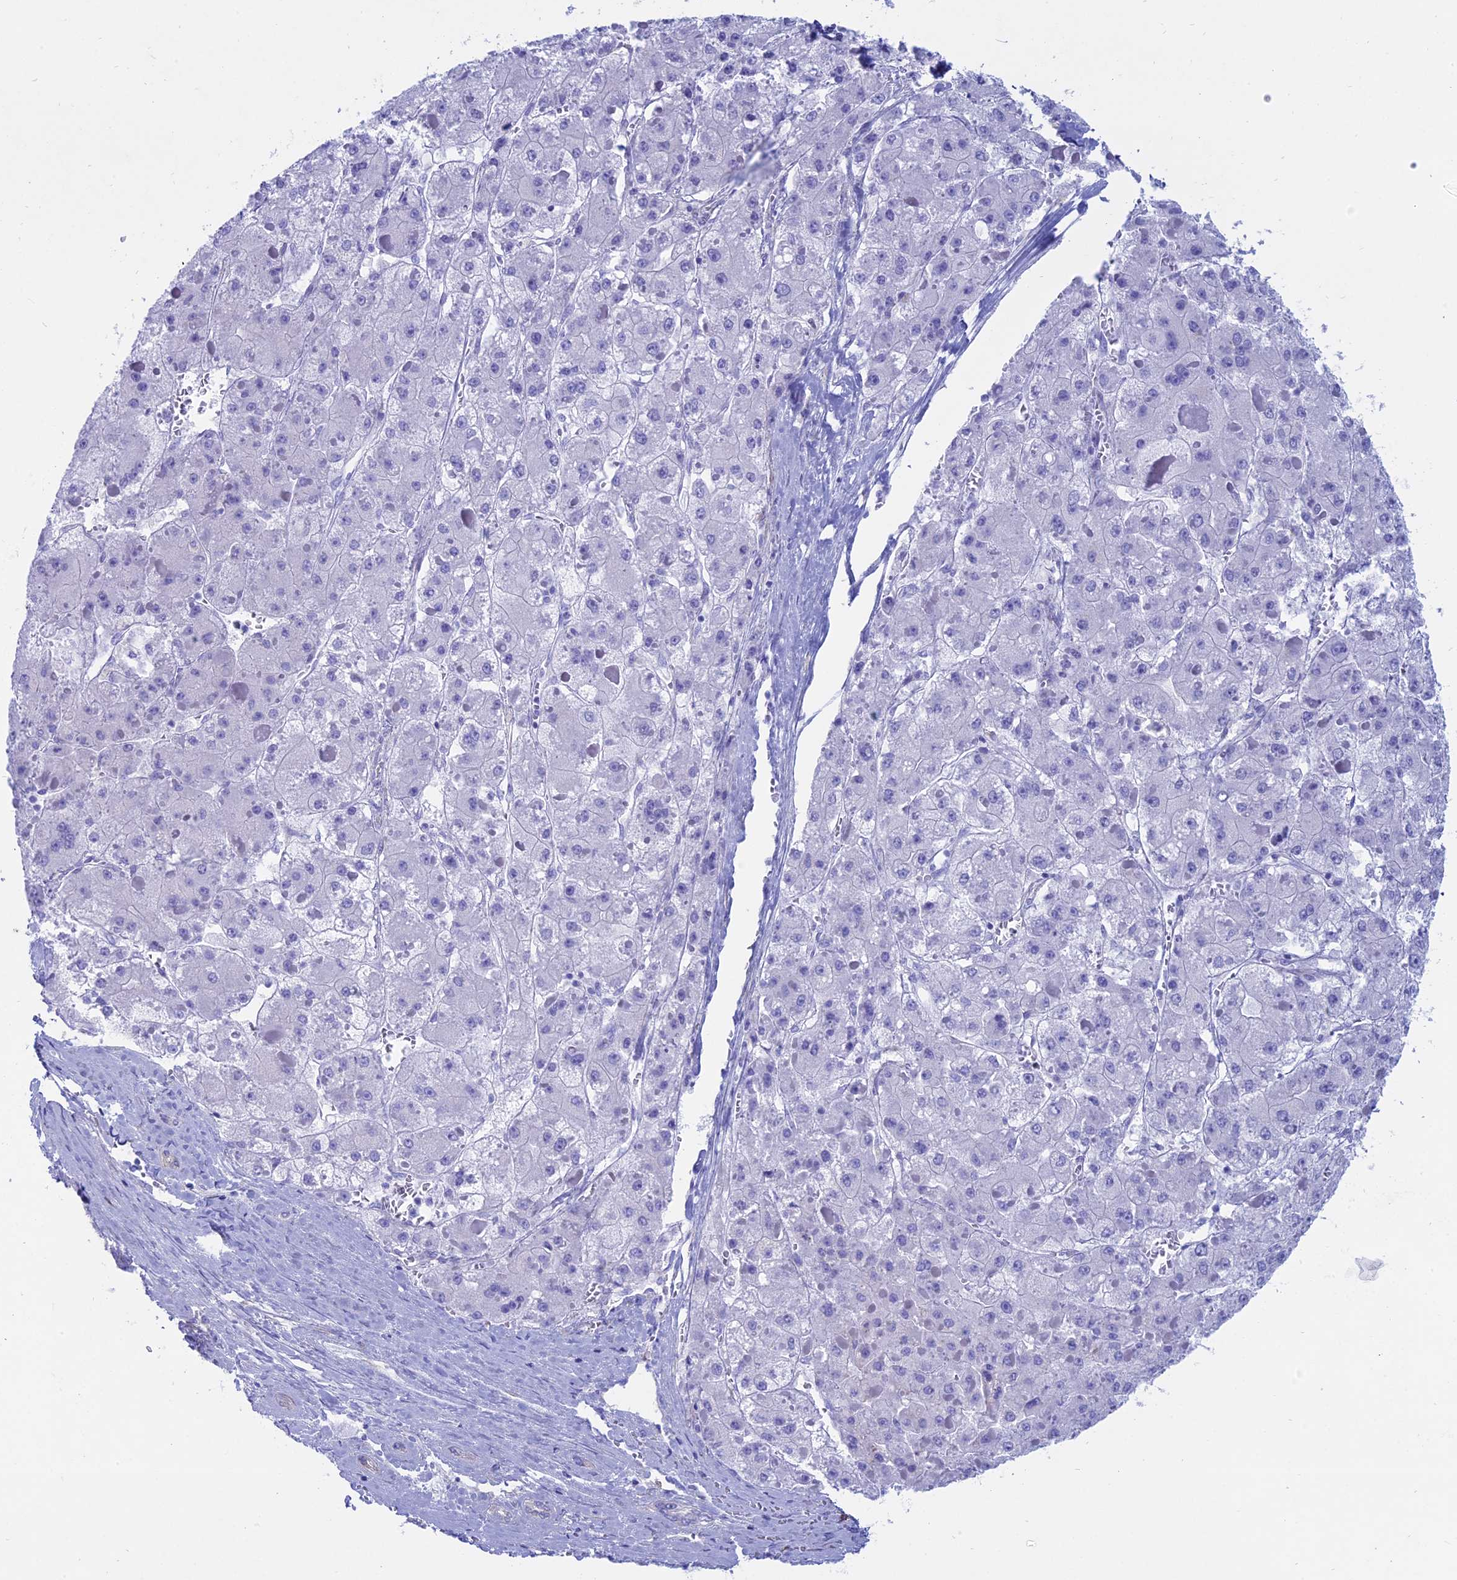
{"staining": {"intensity": "negative", "quantity": "none", "location": "none"}, "tissue": "liver cancer", "cell_type": "Tumor cells", "image_type": "cancer", "snomed": [{"axis": "morphology", "description": "Carcinoma, Hepatocellular, NOS"}, {"axis": "topography", "description": "Liver"}], "caption": "A high-resolution photomicrograph shows IHC staining of liver cancer, which exhibits no significant expression in tumor cells.", "gene": "OR2AE1", "patient": {"sex": "female", "age": 73}}